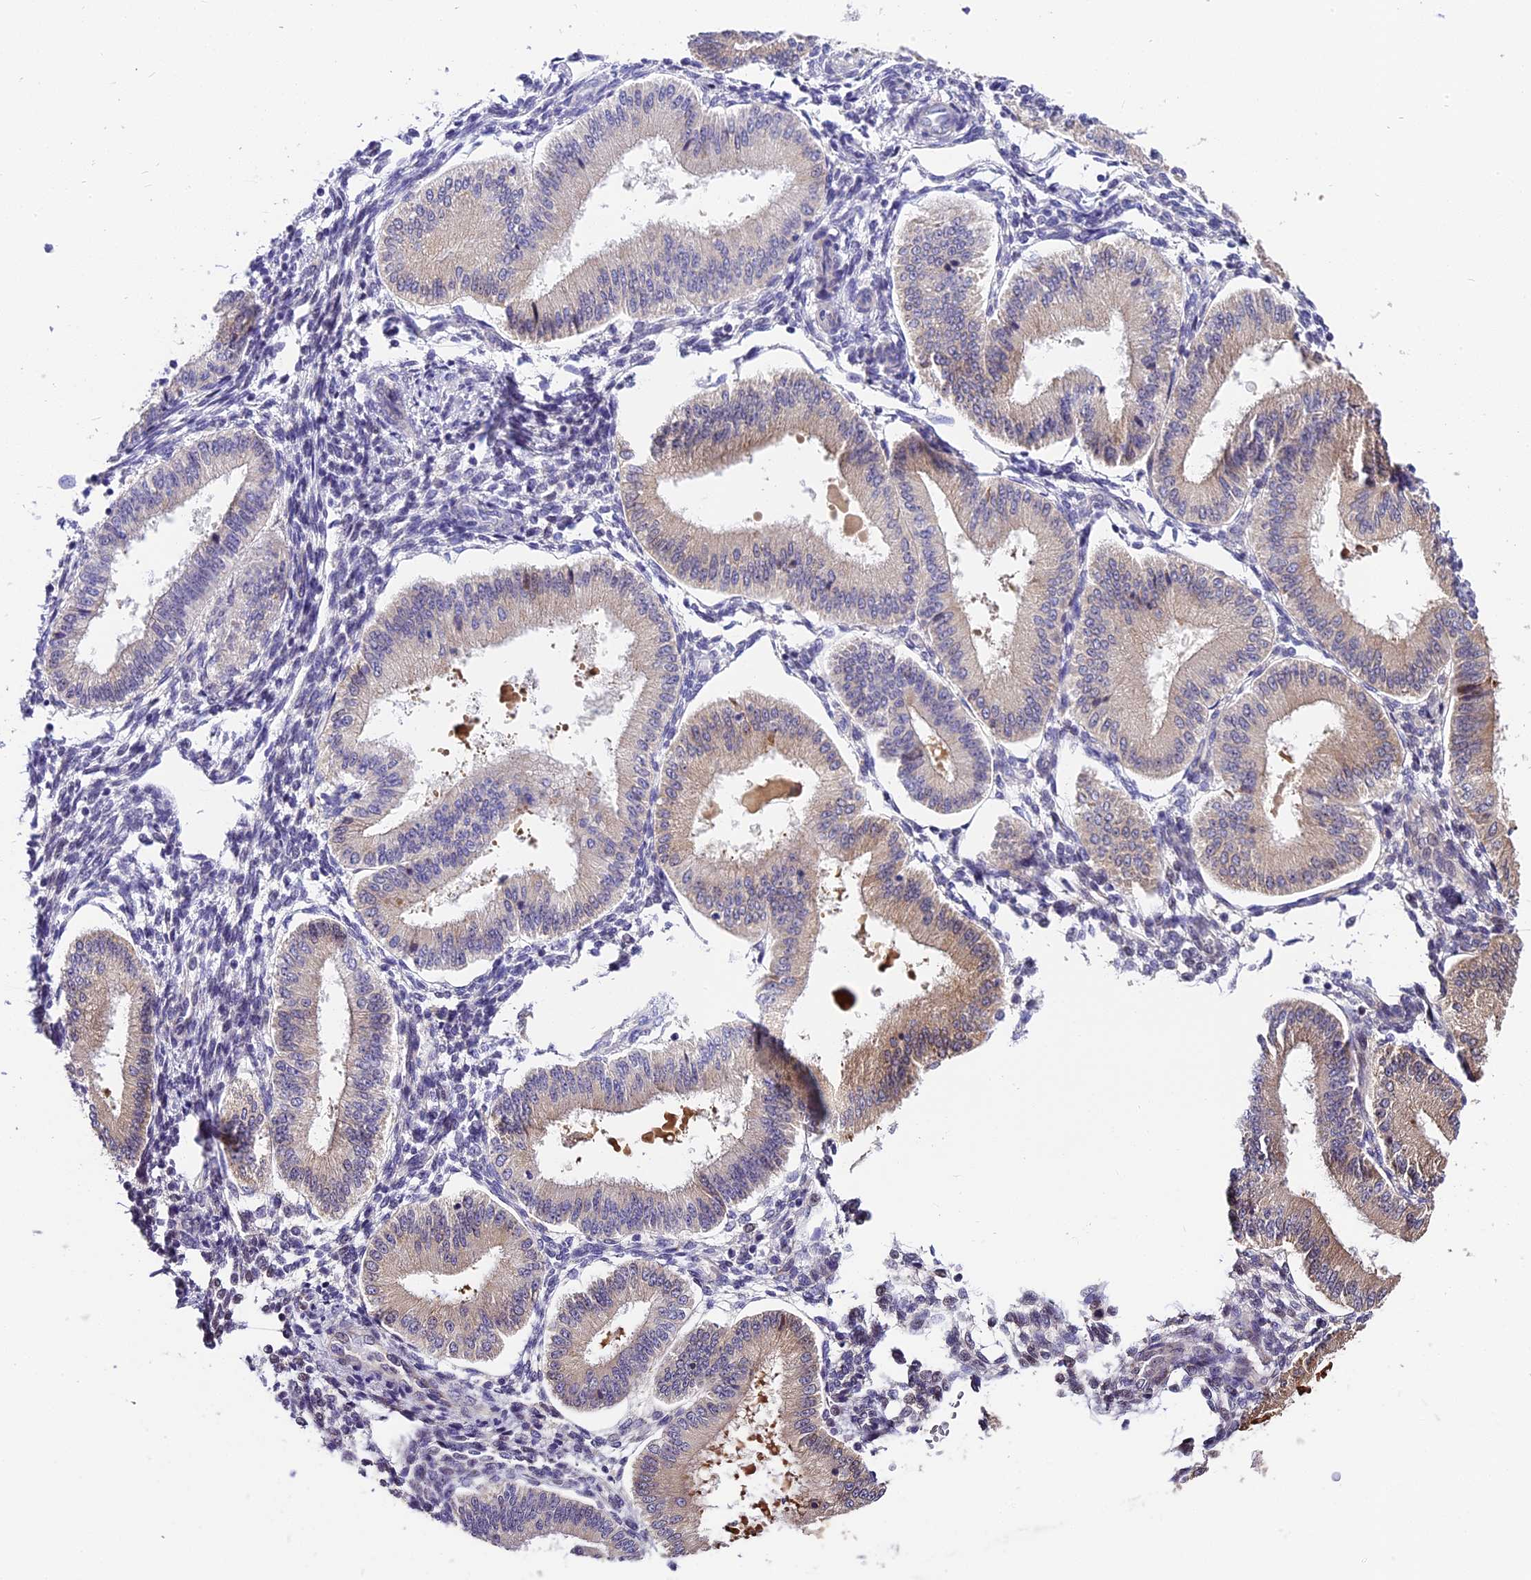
{"staining": {"intensity": "negative", "quantity": "none", "location": "none"}, "tissue": "endometrium", "cell_type": "Cells in endometrial stroma", "image_type": "normal", "snomed": [{"axis": "morphology", "description": "Normal tissue, NOS"}, {"axis": "topography", "description": "Endometrium"}], "caption": "This photomicrograph is of unremarkable endometrium stained with immunohistochemistry to label a protein in brown with the nuclei are counter-stained blue. There is no positivity in cells in endometrial stroma.", "gene": "BSCL2", "patient": {"sex": "female", "age": 39}}